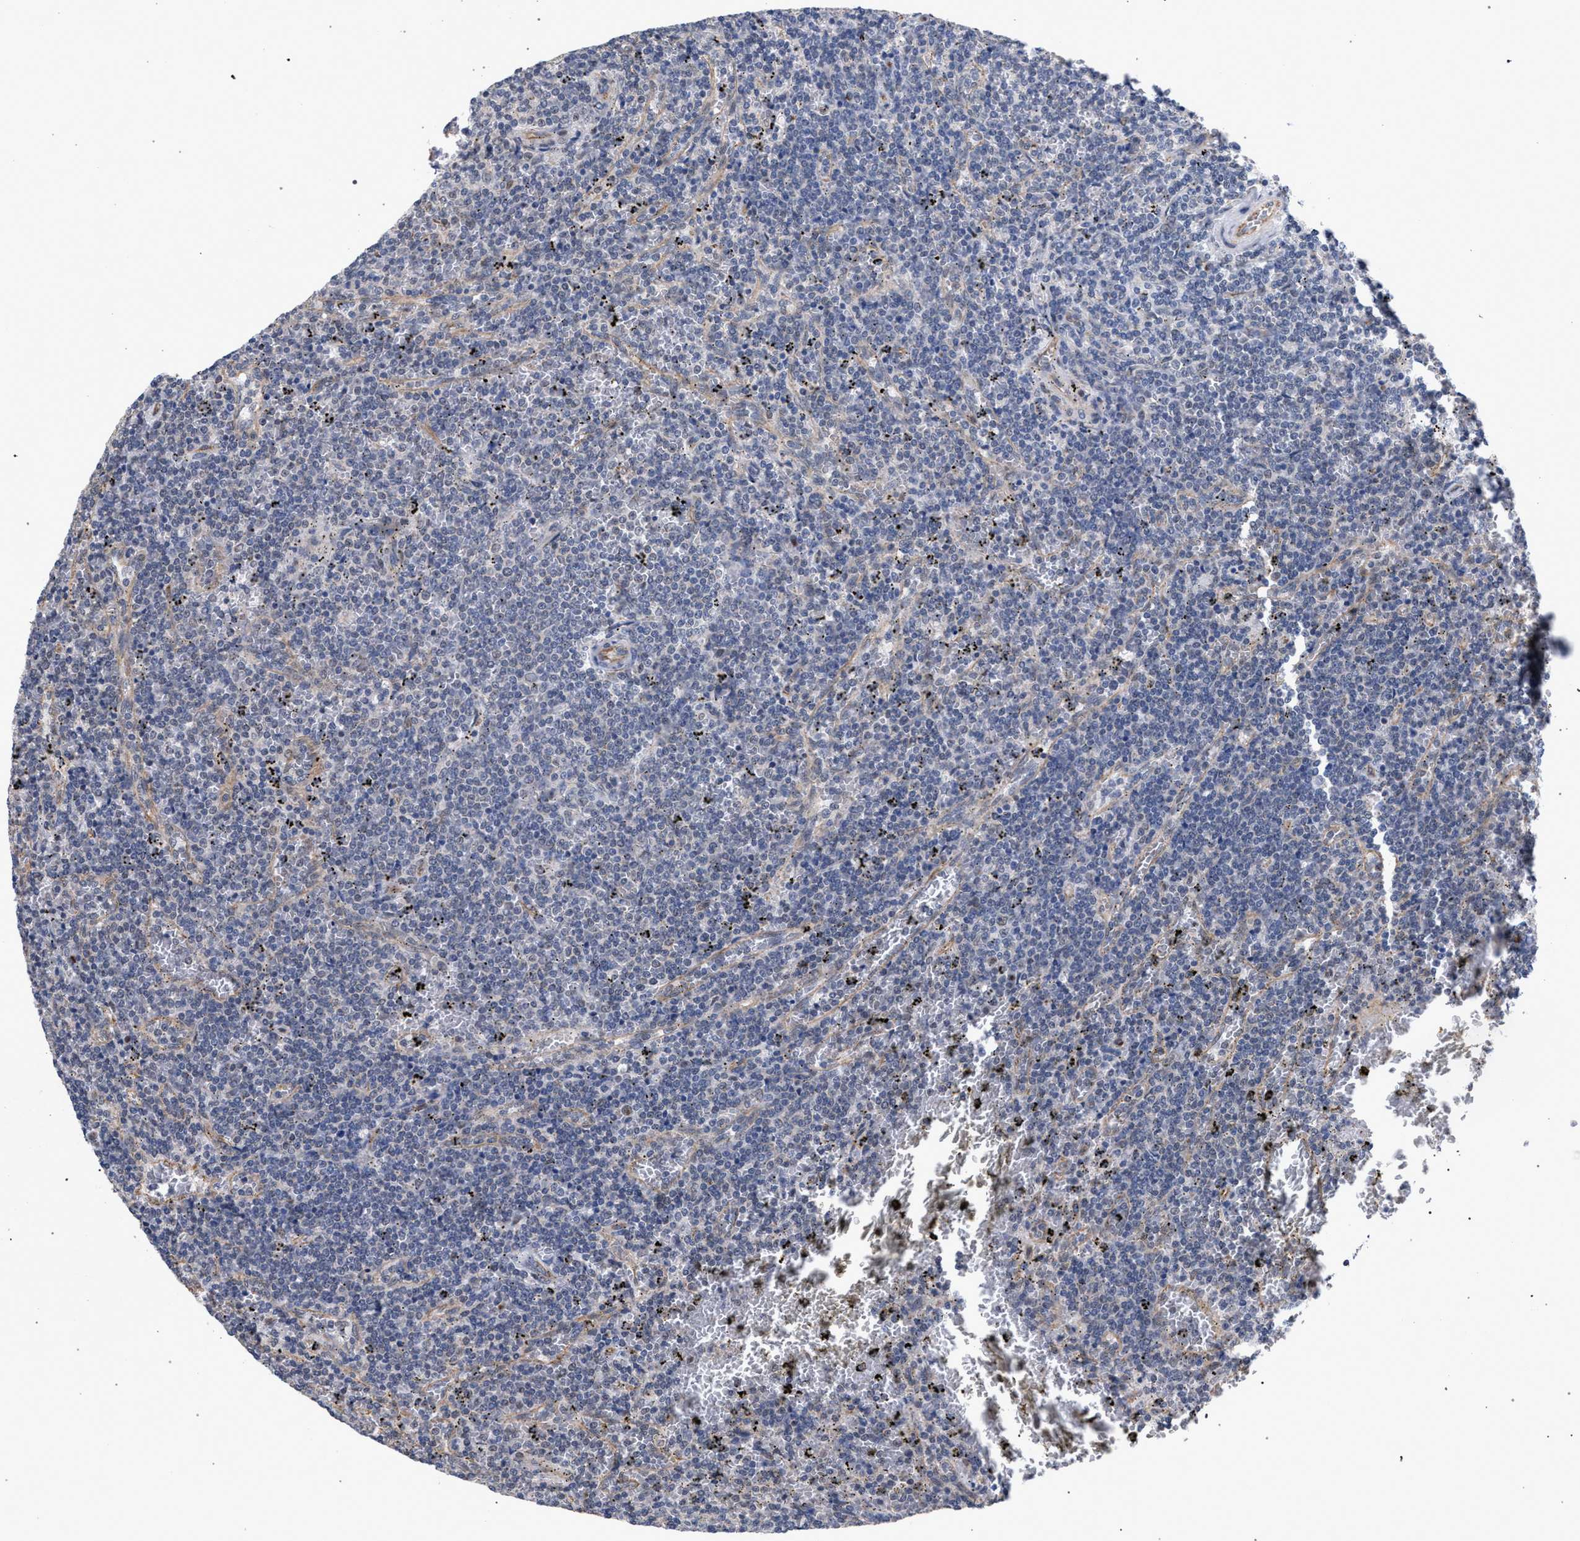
{"staining": {"intensity": "negative", "quantity": "none", "location": "none"}, "tissue": "lymphoma", "cell_type": "Tumor cells", "image_type": "cancer", "snomed": [{"axis": "morphology", "description": "Malignant lymphoma, non-Hodgkin's type, Low grade"}, {"axis": "topography", "description": "Spleen"}], "caption": "Tumor cells show no significant staining in lymphoma. The staining was performed using DAB (3,3'-diaminobenzidine) to visualize the protein expression in brown, while the nuclei were stained in blue with hematoxylin (Magnification: 20x).", "gene": "GOLGA2", "patient": {"sex": "female", "age": 50}}